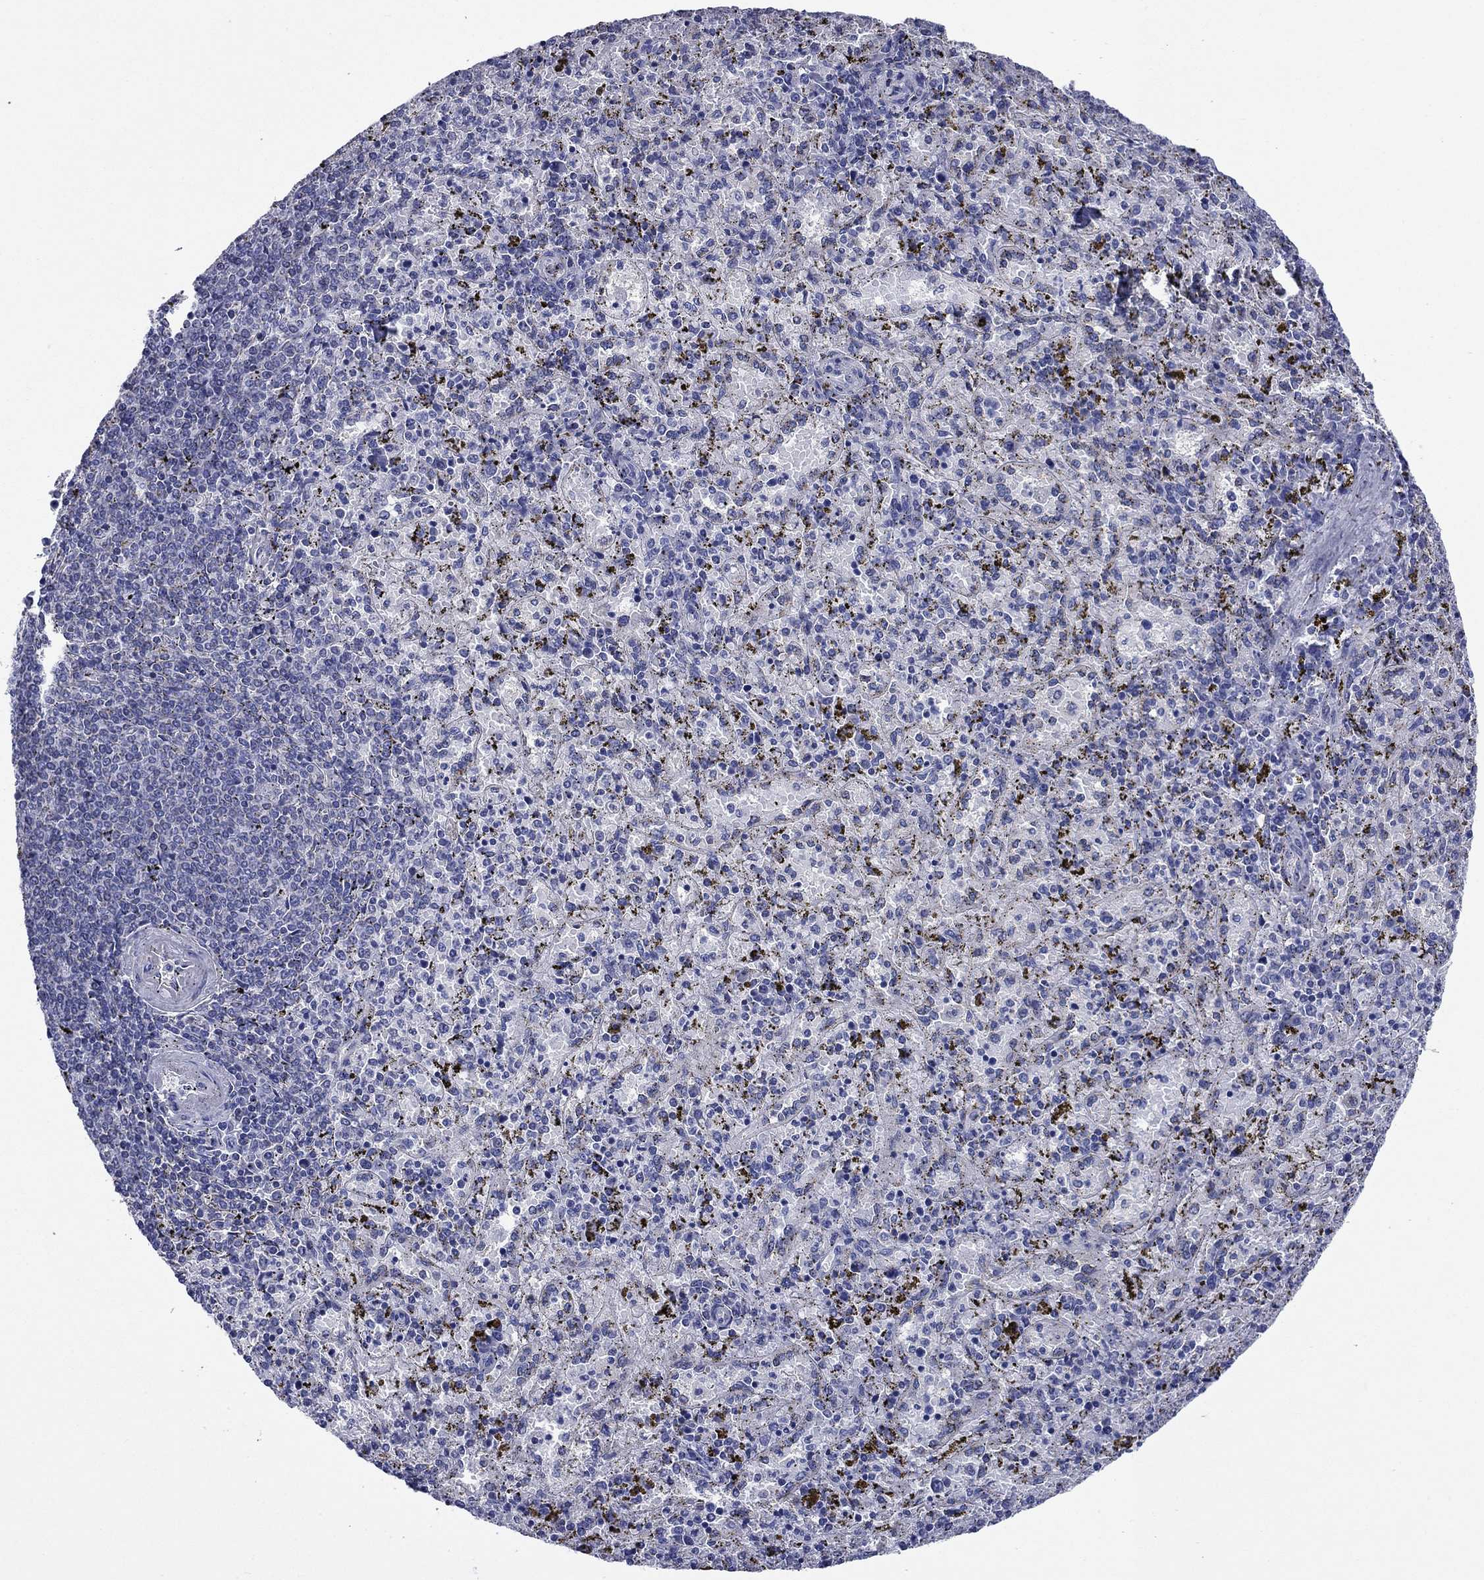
{"staining": {"intensity": "negative", "quantity": "none", "location": "none"}, "tissue": "spleen", "cell_type": "Cells in red pulp", "image_type": "normal", "snomed": [{"axis": "morphology", "description": "Normal tissue, NOS"}, {"axis": "topography", "description": "Spleen"}], "caption": "The micrograph demonstrates no staining of cells in red pulp in benign spleen. Nuclei are stained in blue.", "gene": "ACADSB", "patient": {"sex": "female", "age": 50}}